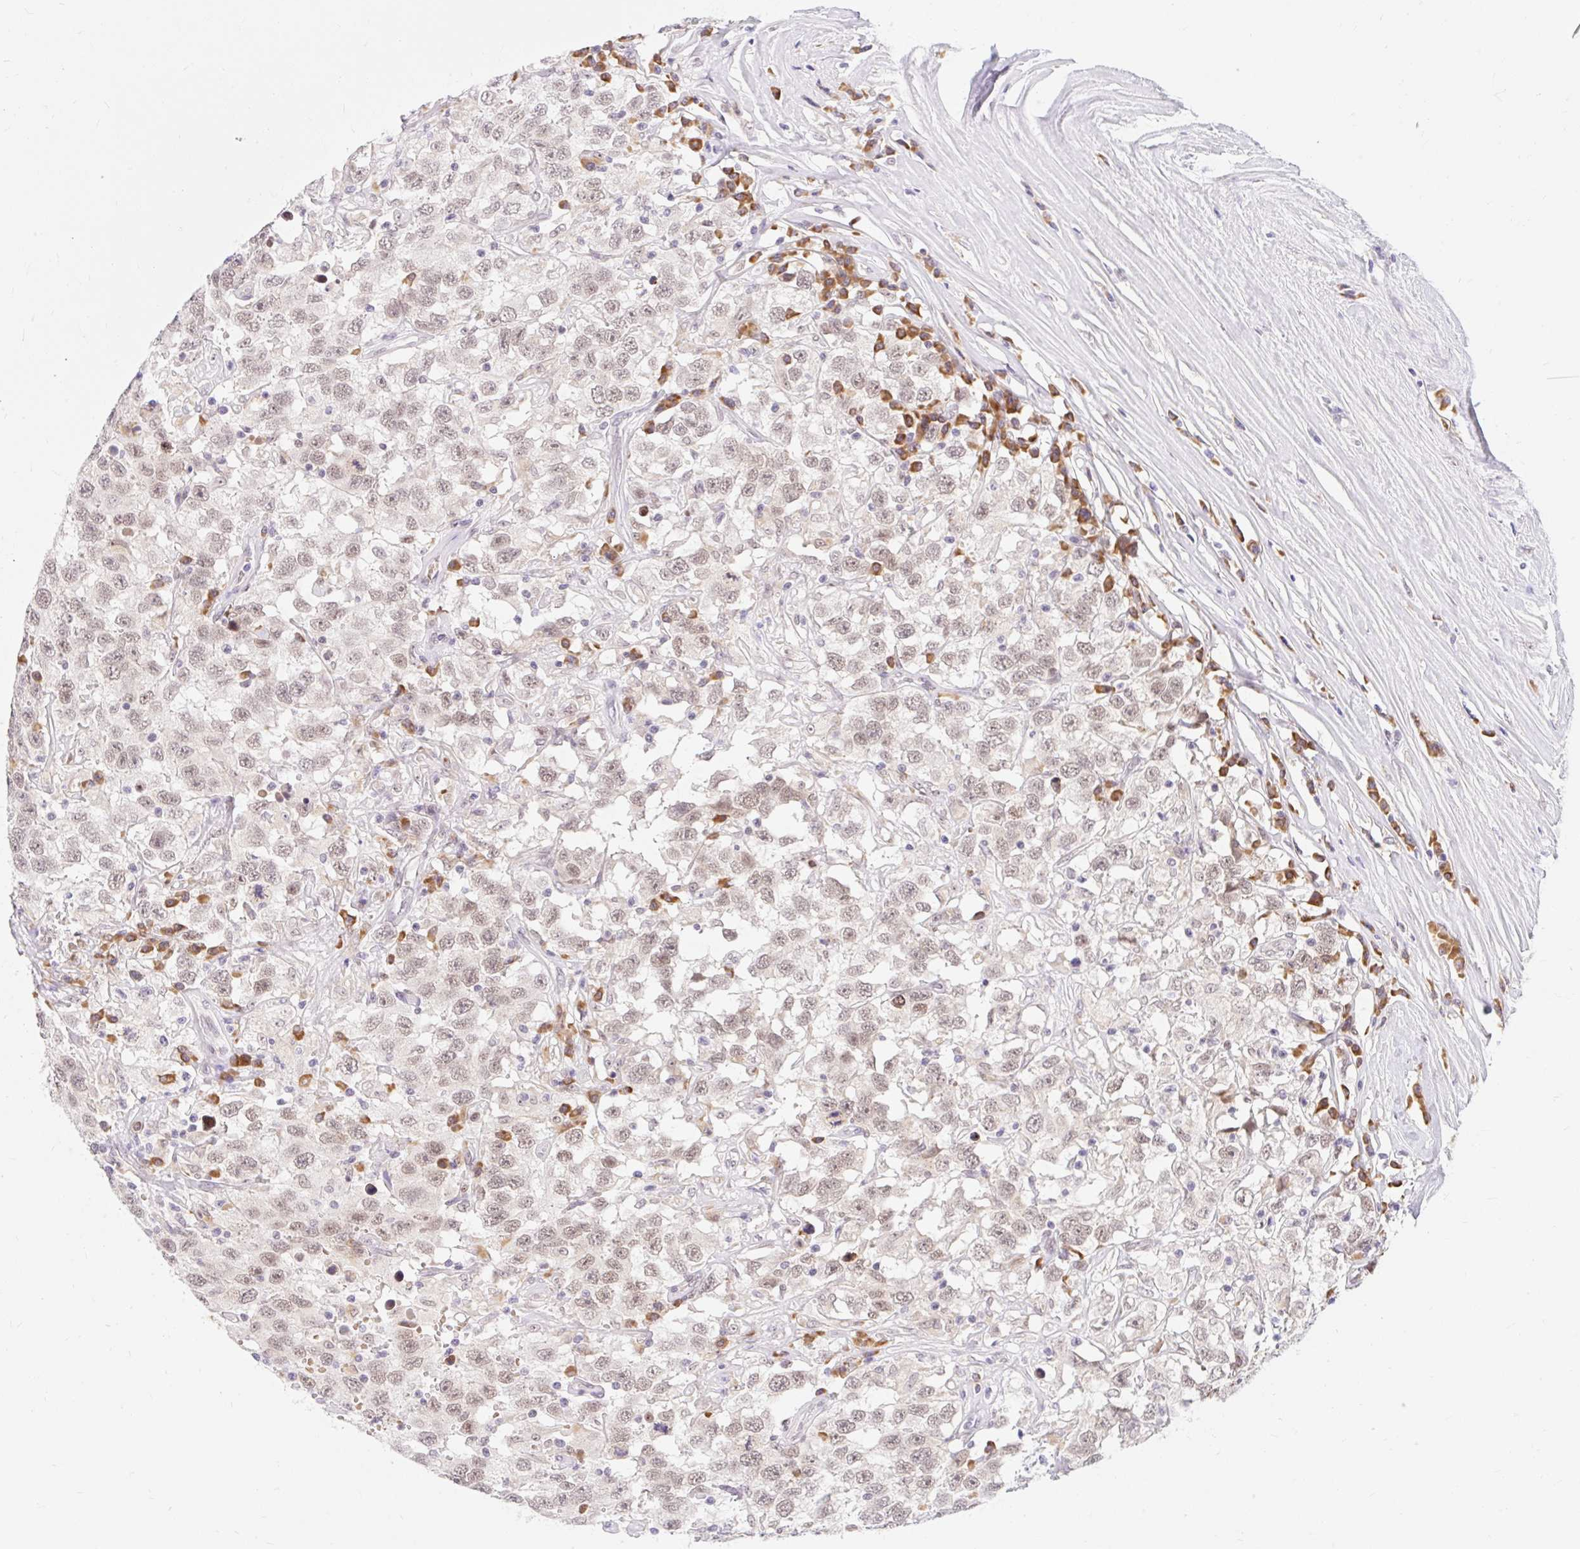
{"staining": {"intensity": "negative", "quantity": "none", "location": "none"}, "tissue": "testis cancer", "cell_type": "Tumor cells", "image_type": "cancer", "snomed": [{"axis": "morphology", "description": "Seminoma, NOS"}, {"axis": "topography", "description": "Testis"}], "caption": "A micrograph of human testis seminoma is negative for staining in tumor cells.", "gene": "SRSF10", "patient": {"sex": "male", "age": 41}}